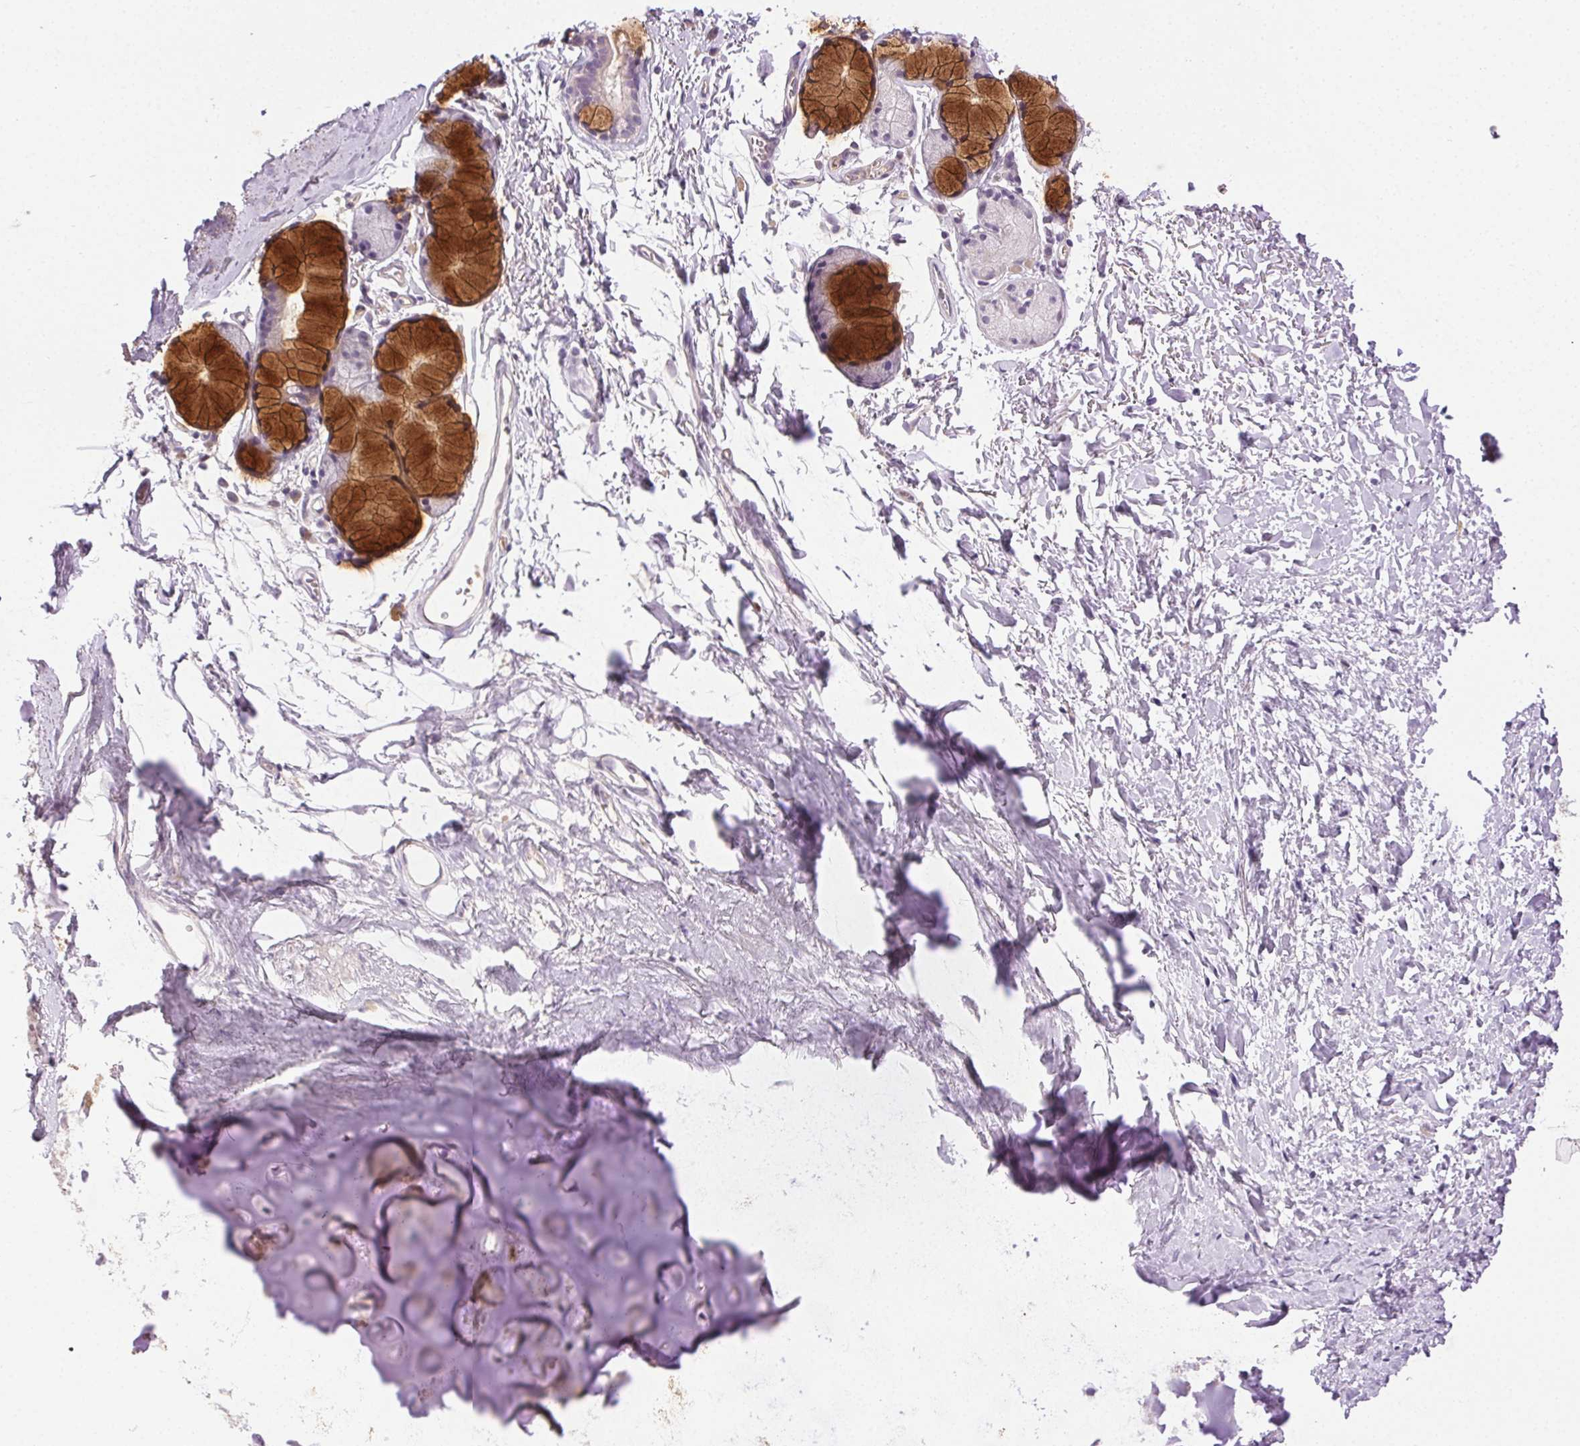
{"staining": {"intensity": "negative", "quantity": "none", "location": "none"}, "tissue": "adipose tissue", "cell_type": "Adipocytes", "image_type": "normal", "snomed": [{"axis": "morphology", "description": "Normal tissue, NOS"}, {"axis": "topography", "description": "Cartilage tissue"}, {"axis": "topography", "description": "Bronchus"}], "caption": "This is an IHC image of benign adipose tissue. There is no expression in adipocytes.", "gene": "BPIFB2", "patient": {"sex": "female", "age": 79}}